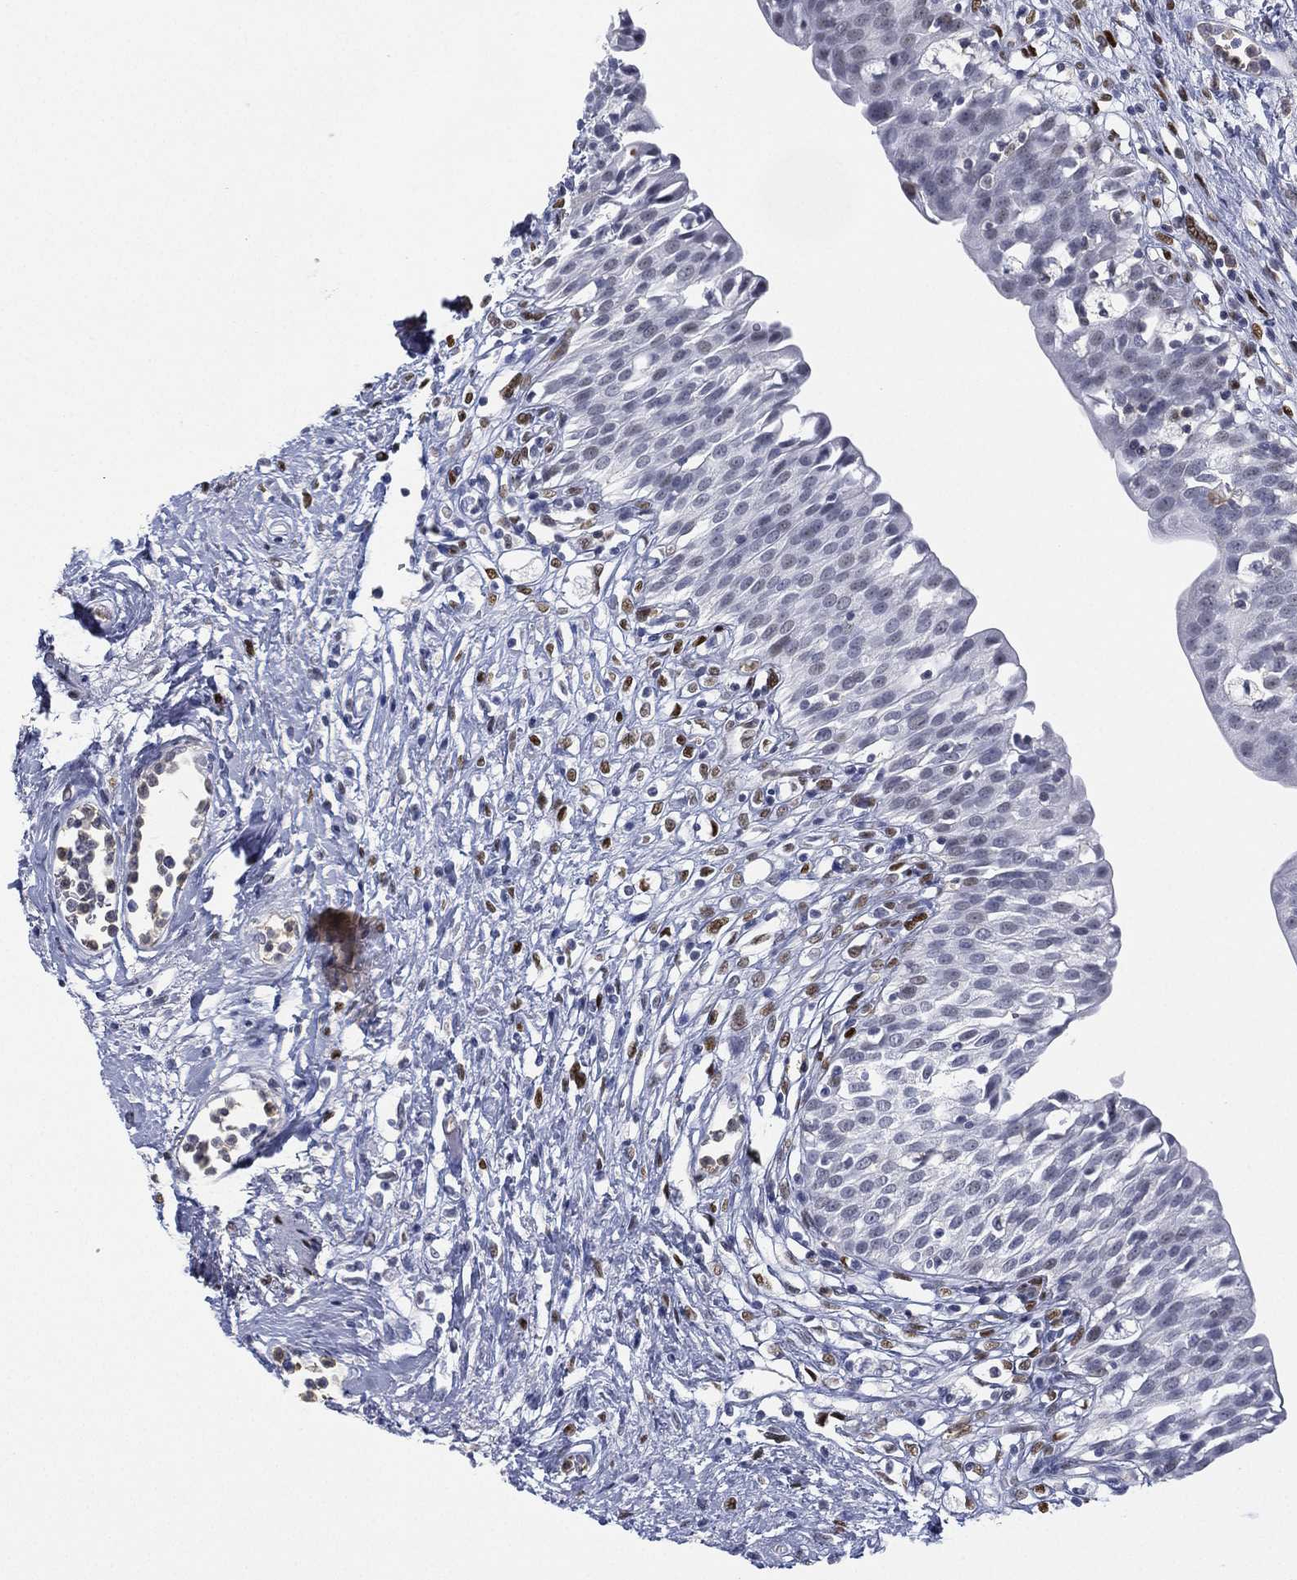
{"staining": {"intensity": "moderate", "quantity": "<25%", "location": "nuclear"}, "tissue": "urinary bladder", "cell_type": "Urothelial cells", "image_type": "normal", "snomed": [{"axis": "morphology", "description": "Normal tissue, NOS"}, {"axis": "topography", "description": "Urinary bladder"}], "caption": "Urinary bladder stained with DAB (3,3'-diaminobenzidine) immunohistochemistry shows low levels of moderate nuclear positivity in about <25% of urothelial cells. The staining was performed using DAB (3,3'-diaminobenzidine), with brown indicating positive protein expression. Nuclei are stained blue with hematoxylin.", "gene": "ZNF711", "patient": {"sex": "male", "age": 76}}